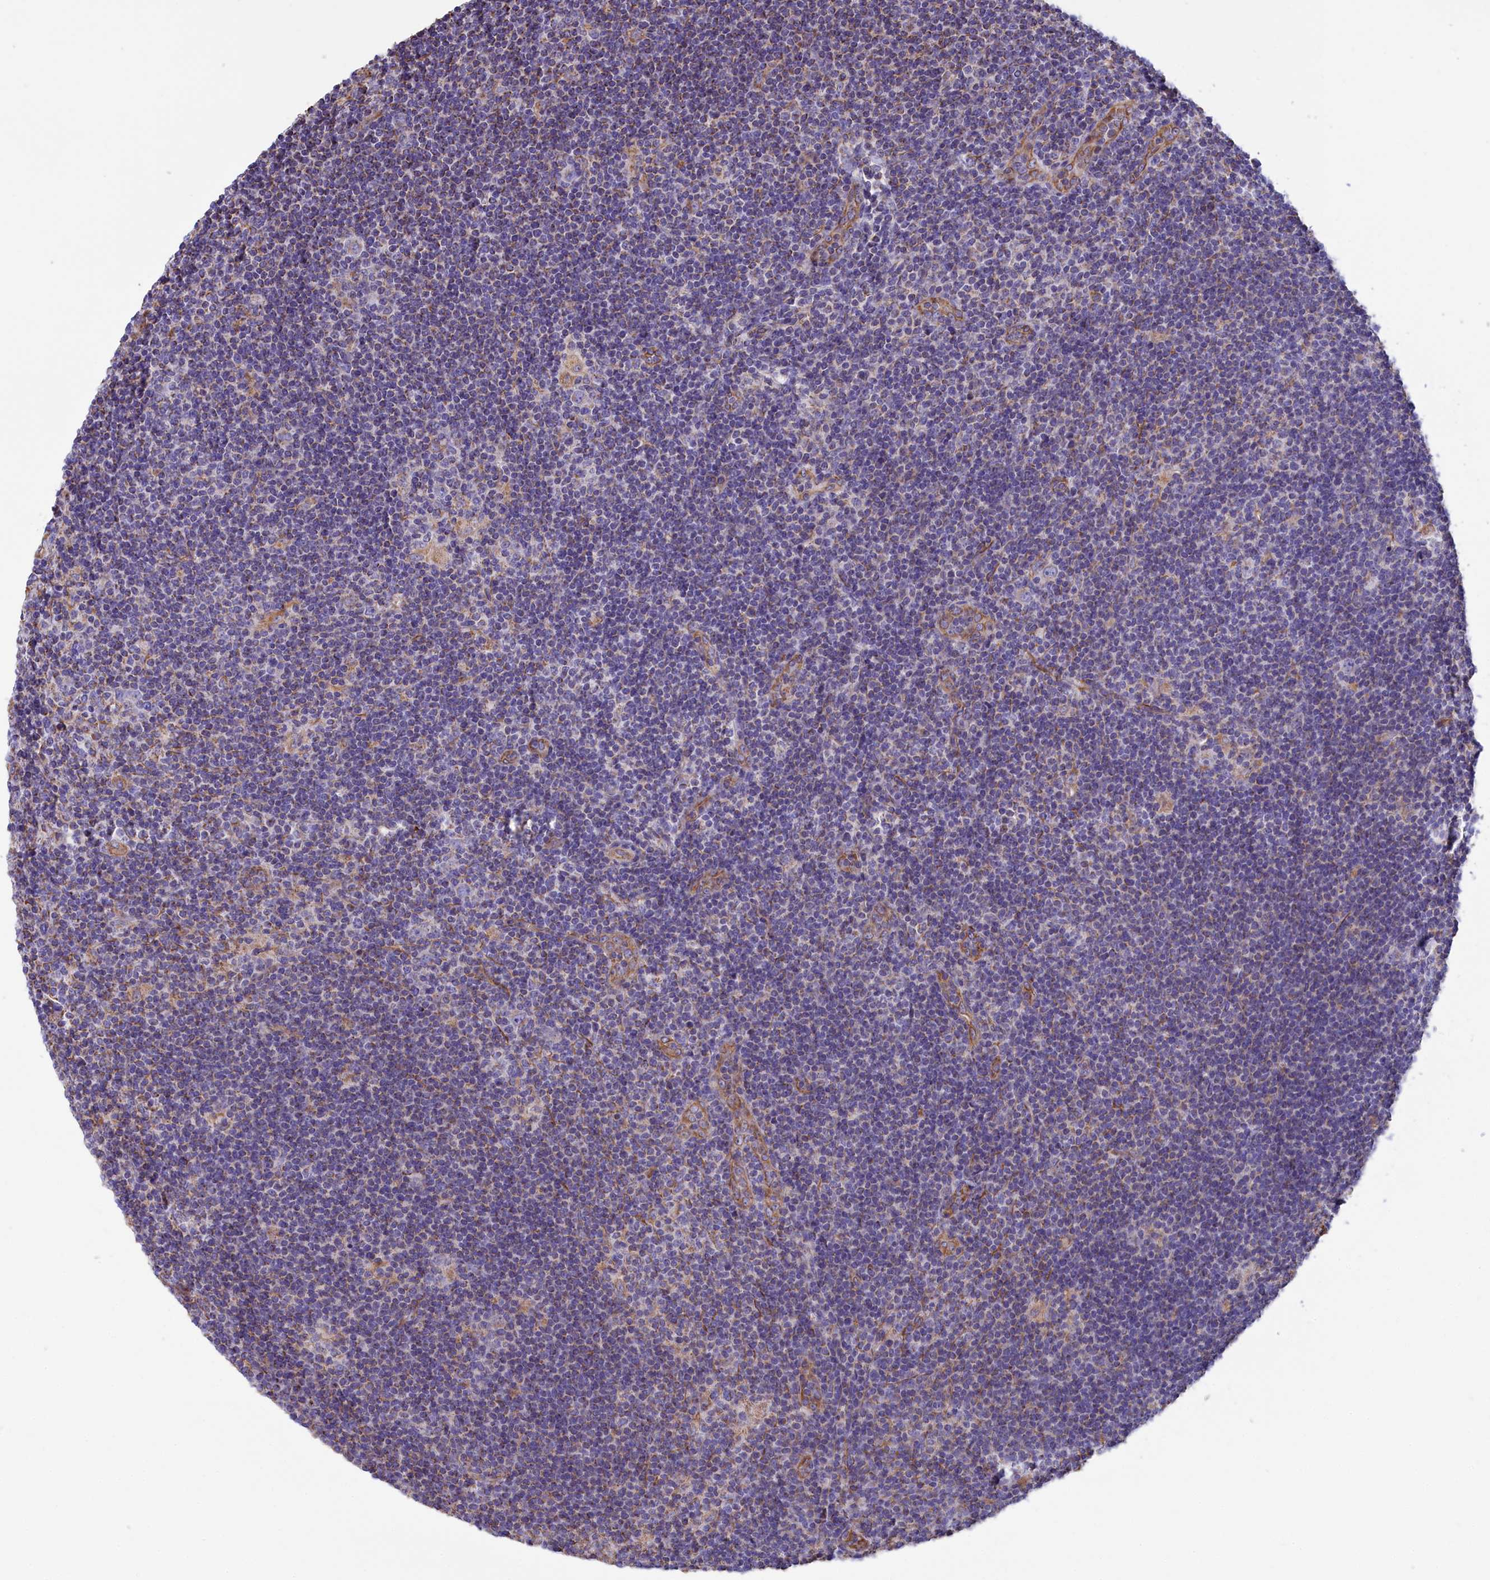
{"staining": {"intensity": "negative", "quantity": "none", "location": "none"}, "tissue": "lymphoma", "cell_type": "Tumor cells", "image_type": "cancer", "snomed": [{"axis": "morphology", "description": "Hodgkin's disease, NOS"}, {"axis": "topography", "description": "Lymph node"}], "caption": "The micrograph shows no staining of tumor cells in lymphoma.", "gene": "GATB", "patient": {"sex": "female", "age": 57}}